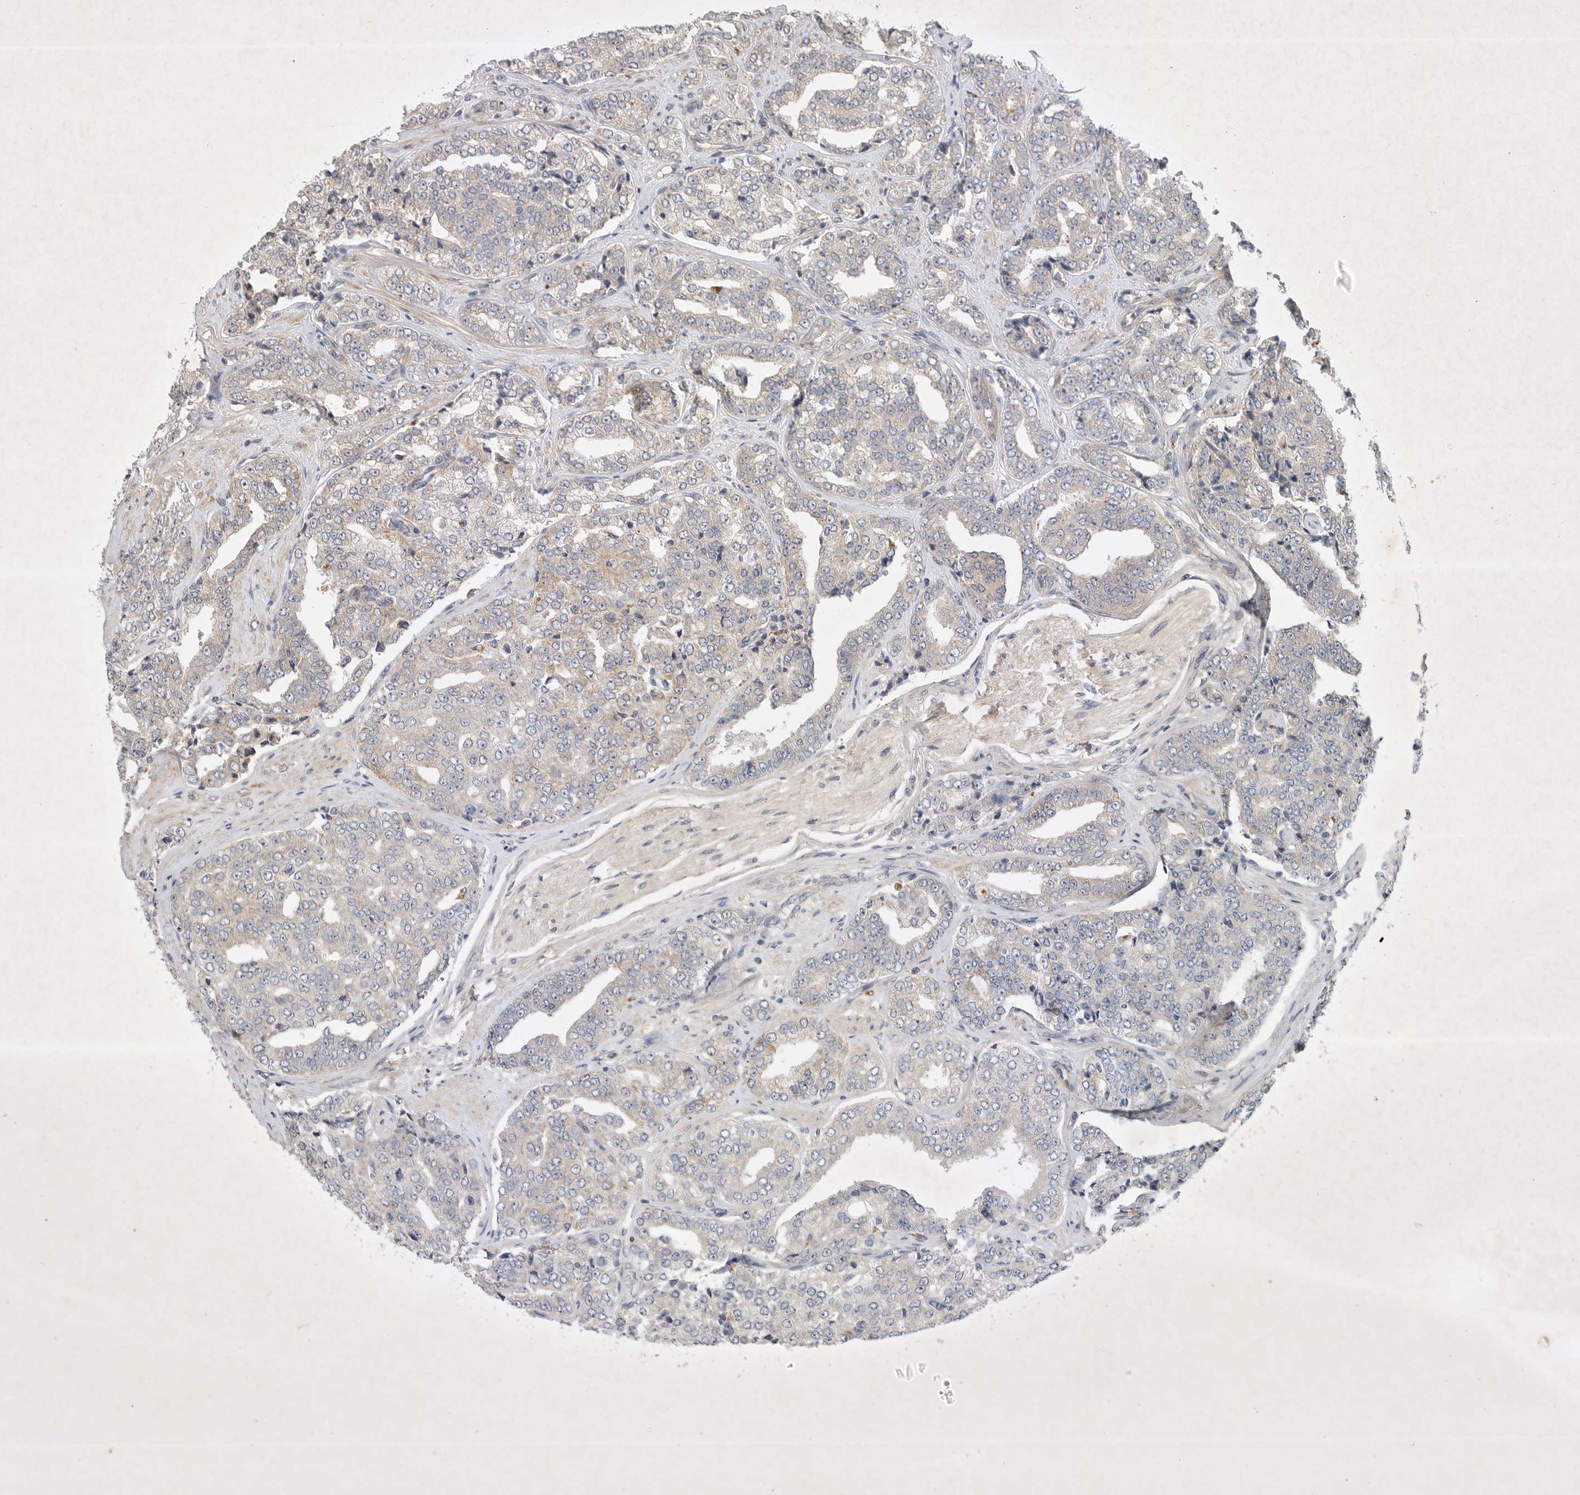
{"staining": {"intensity": "negative", "quantity": "none", "location": "none"}, "tissue": "prostate cancer", "cell_type": "Tumor cells", "image_type": "cancer", "snomed": [{"axis": "morphology", "description": "Adenocarcinoma, High grade"}, {"axis": "topography", "description": "Prostate"}], "caption": "High power microscopy histopathology image of an IHC histopathology image of adenocarcinoma (high-grade) (prostate), revealing no significant expression in tumor cells.", "gene": "PTPDC1", "patient": {"sex": "male", "age": 71}}